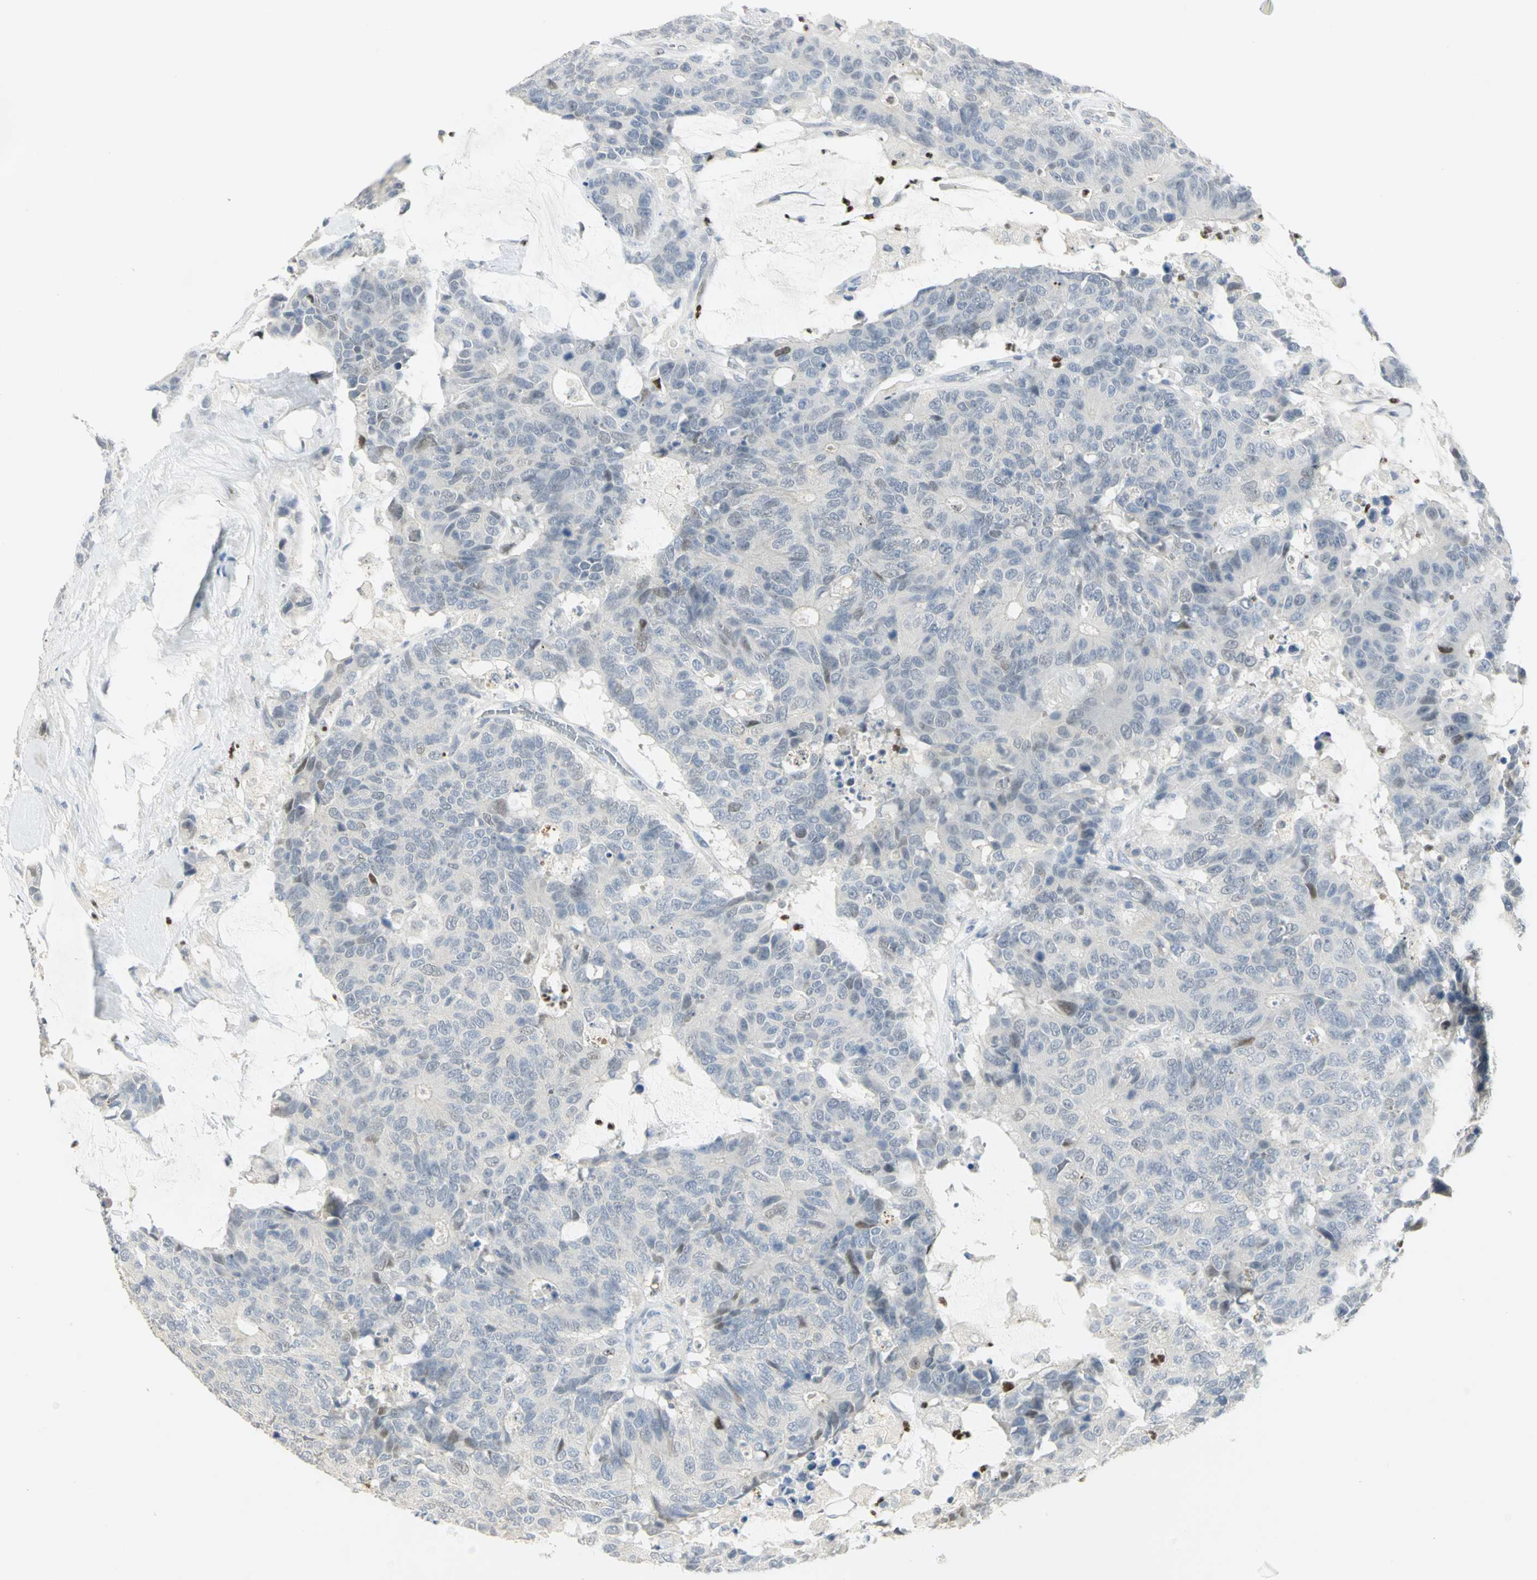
{"staining": {"intensity": "negative", "quantity": "none", "location": "none"}, "tissue": "colorectal cancer", "cell_type": "Tumor cells", "image_type": "cancer", "snomed": [{"axis": "morphology", "description": "Adenocarcinoma, NOS"}, {"axis": "topography", "description": "Colon"}], "caption": "Tumor cells show no significant staining in adenocarcinoma (colorectal).", "gene": "BCL6", "patient": {"sex": "female", "age": 86}}